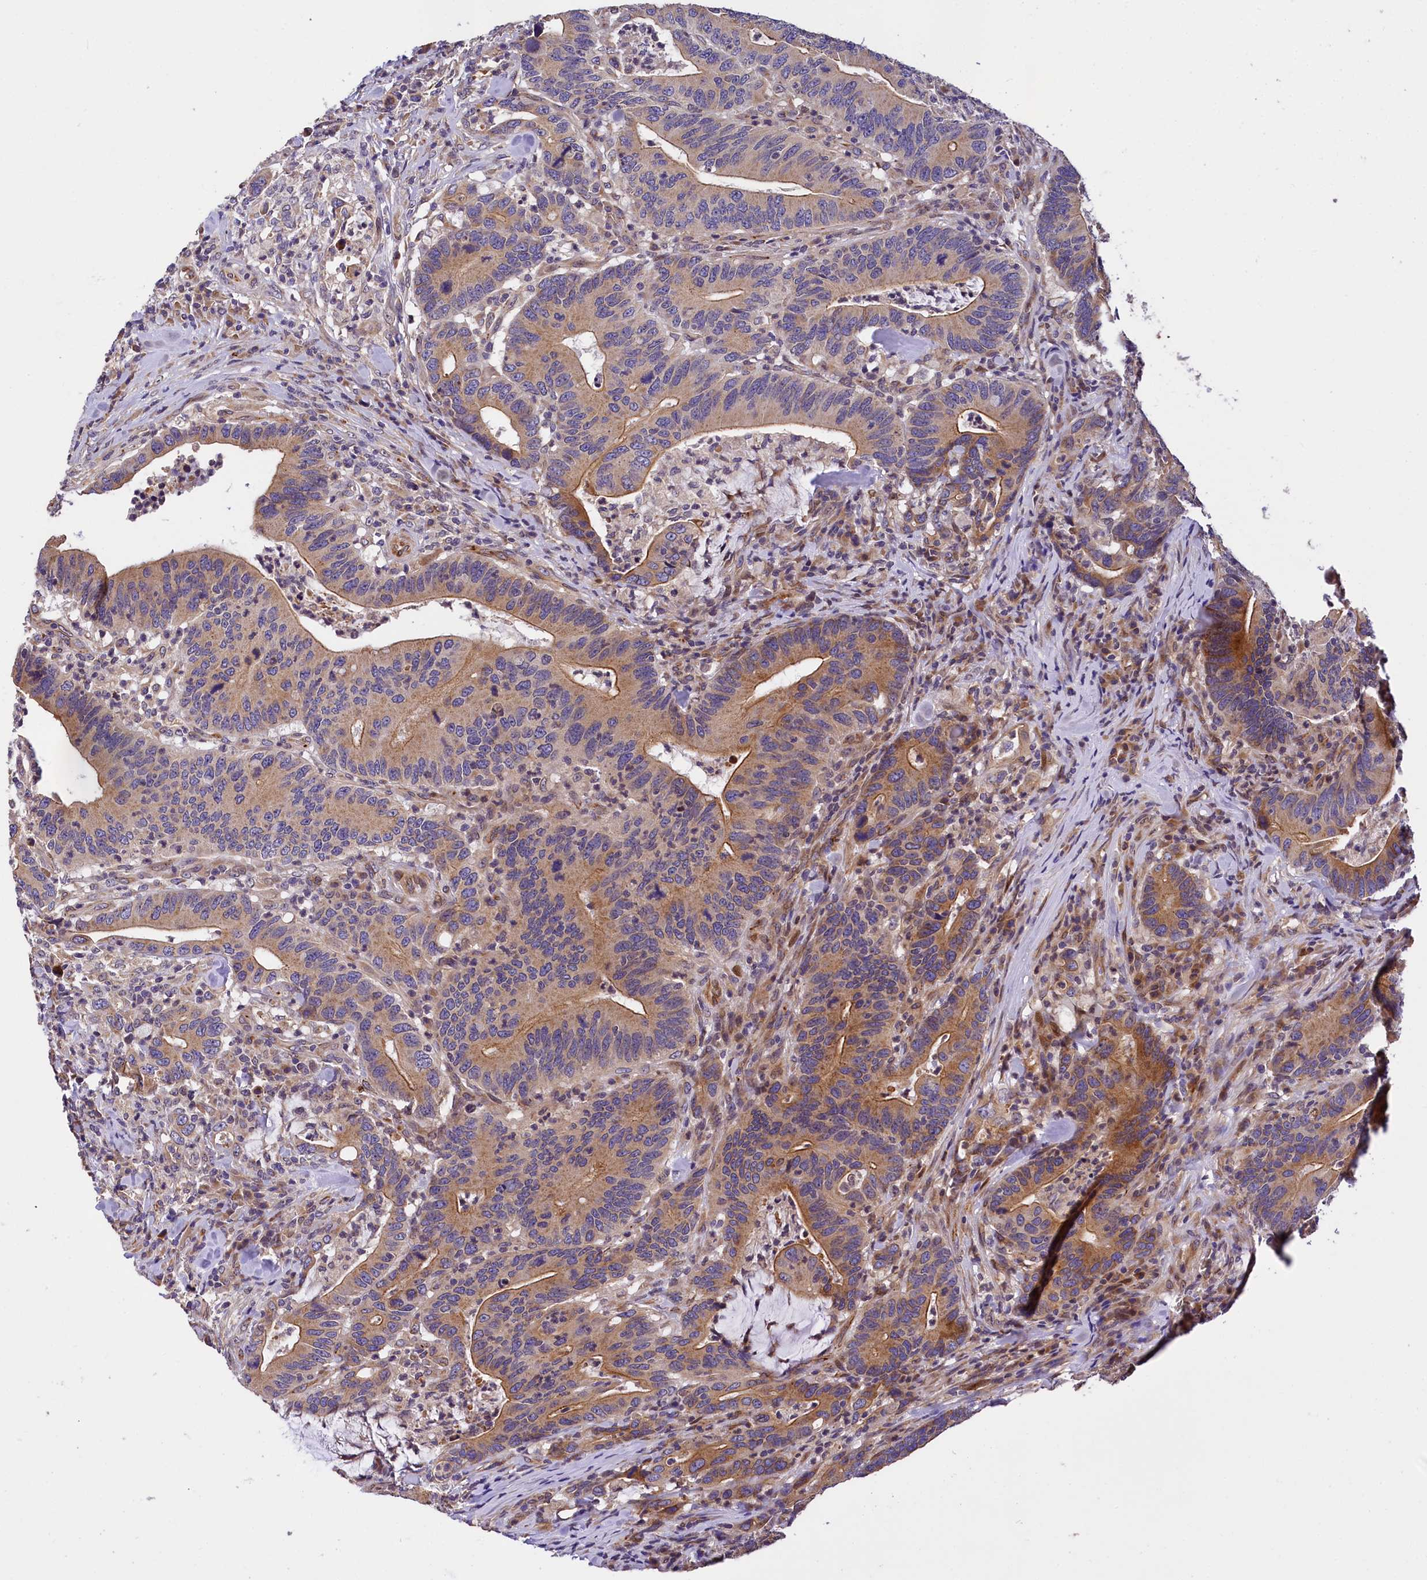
{"staining": {"intensity": "moderate", "quantity": ">75%", "location": "cytoplasmic/membranous"}, "tissue": "colorectal cancer", "cell_type": "Tumor cells", "image_type": "cancer", "snomed": [{"axis": "morphology", "description": "Adenocarcinoma, NOS"}, {"axis": "topography", "description": "Colon"}], "caption": "Immunohistochemistry (IHC) micrograph of neoplastic tissue: human colorectal cancer stained using IHC shows medium levels of moderate protein expression localized specifically in the cytoplasmic/membranous of tumor cells, appearing as a cytoplasmic/membranous brown color.", "gene": "SUPV3L1", "patient": {"sex": "female", "age": 66}}